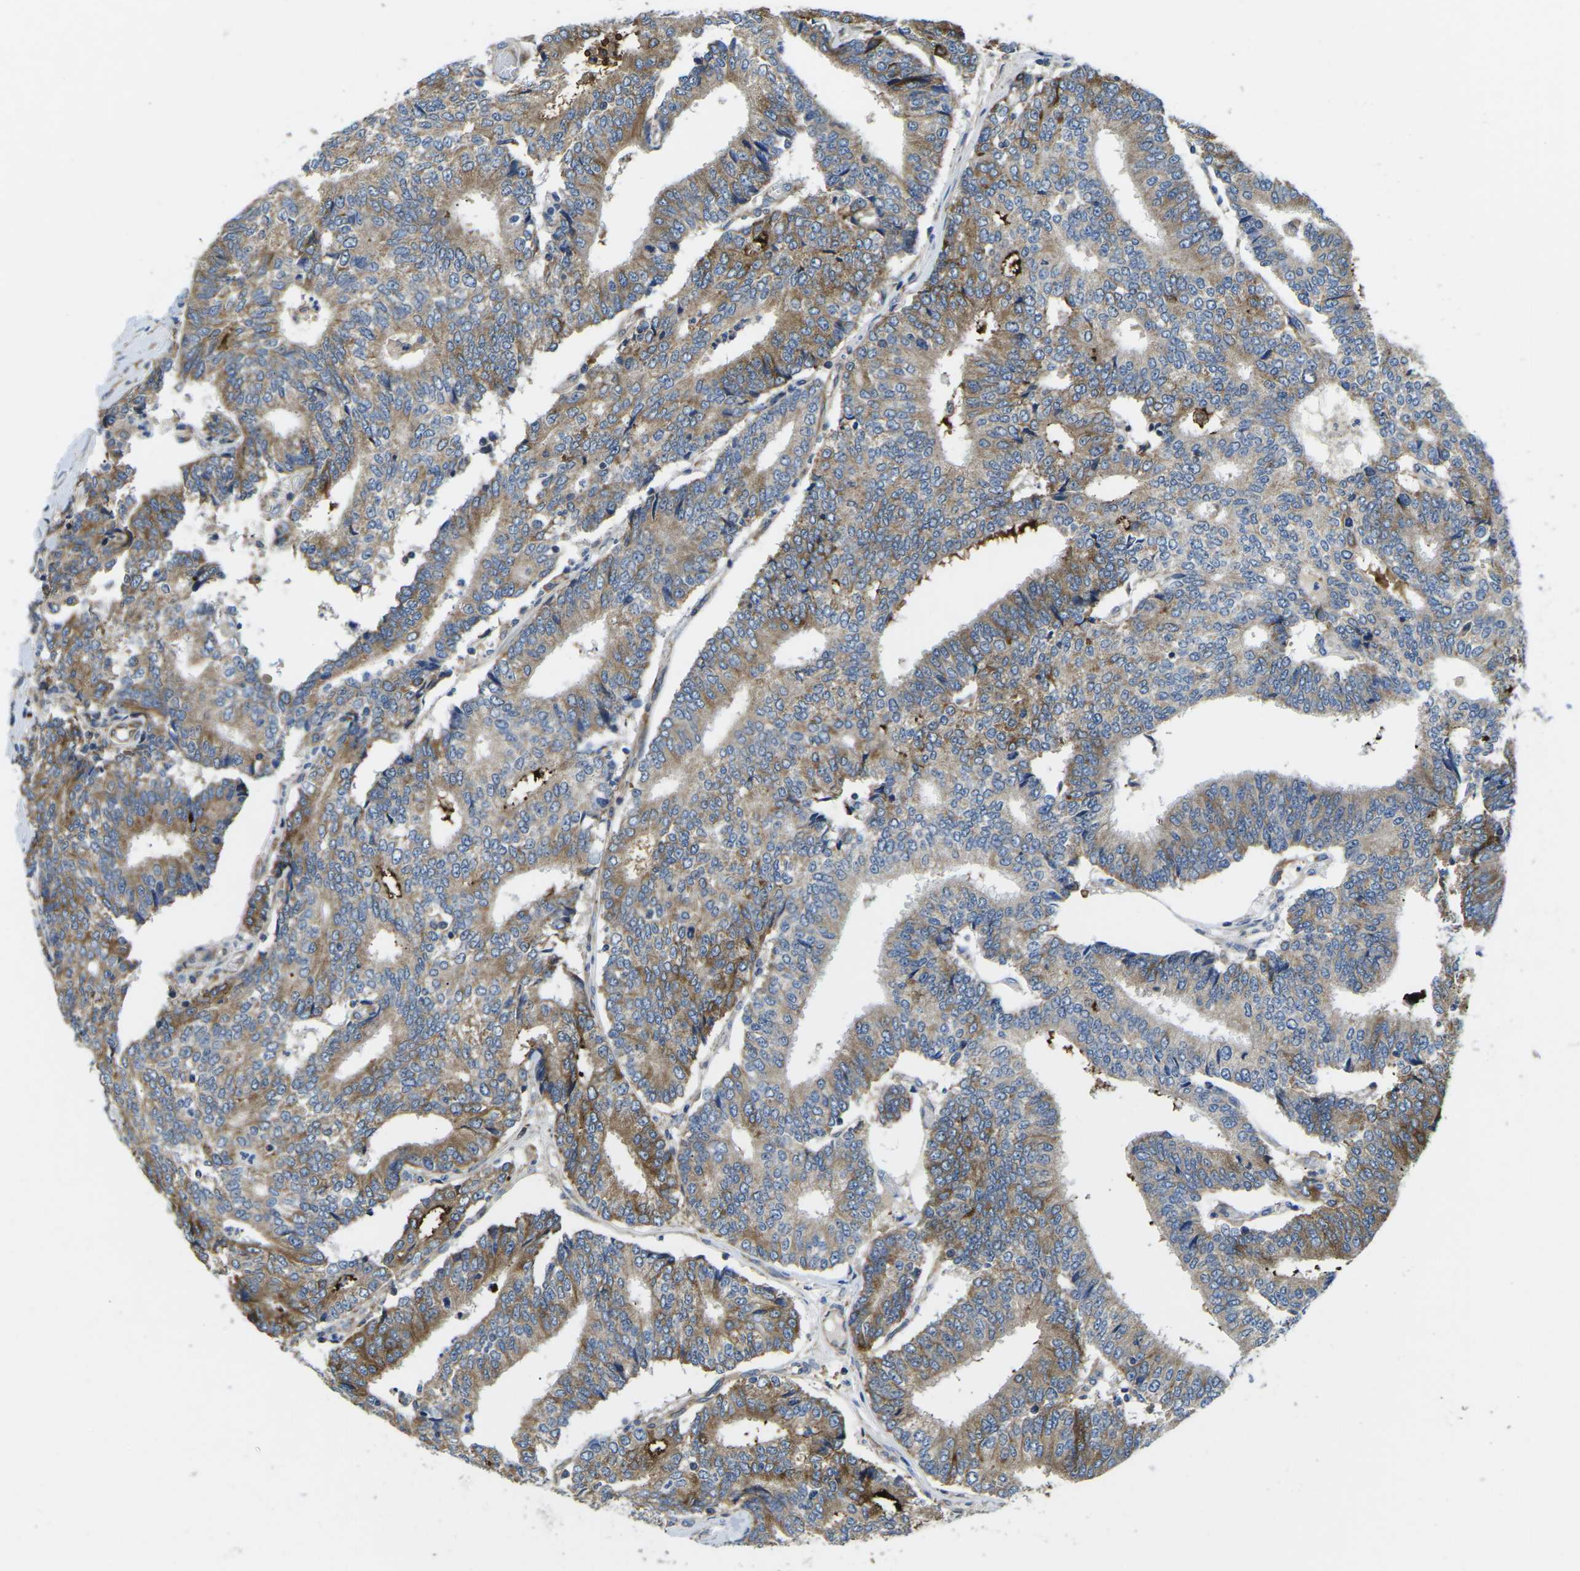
{"staining": {"intensity": "strong", "quantity": "25%-75%", "location": "cytoplasmic/membranous"}, "tissue": "prostate cancer", "cell_type": "Tumor cells", "image_type": "cancer", "snomed": [{"axis": "morphology", "description": "Normal tissue, NOS"}, {"axis": "morphology", "description": "Adenocarcinoma, High grade"}, {"axis": "topography", "description": "Prostate"}, {"axis": "topography", "description": "Seminal veicle"}], "caption": "The photomicrograph reveals immunohistochemical staining of prostate cancer (adenocarcinoma (high-grade)). There is strong cytoplasmic/membranous expression is appreciated in approximately 25%-75% of tumor cells. (Stains: DAB (3,3'-diaminobenzidine) in brown, nuclei in blue, Microscopy: brightfield microscopy at high magnification).", "gene": "TMEFF2", "patient": {"sex": "male", "age": 55}}